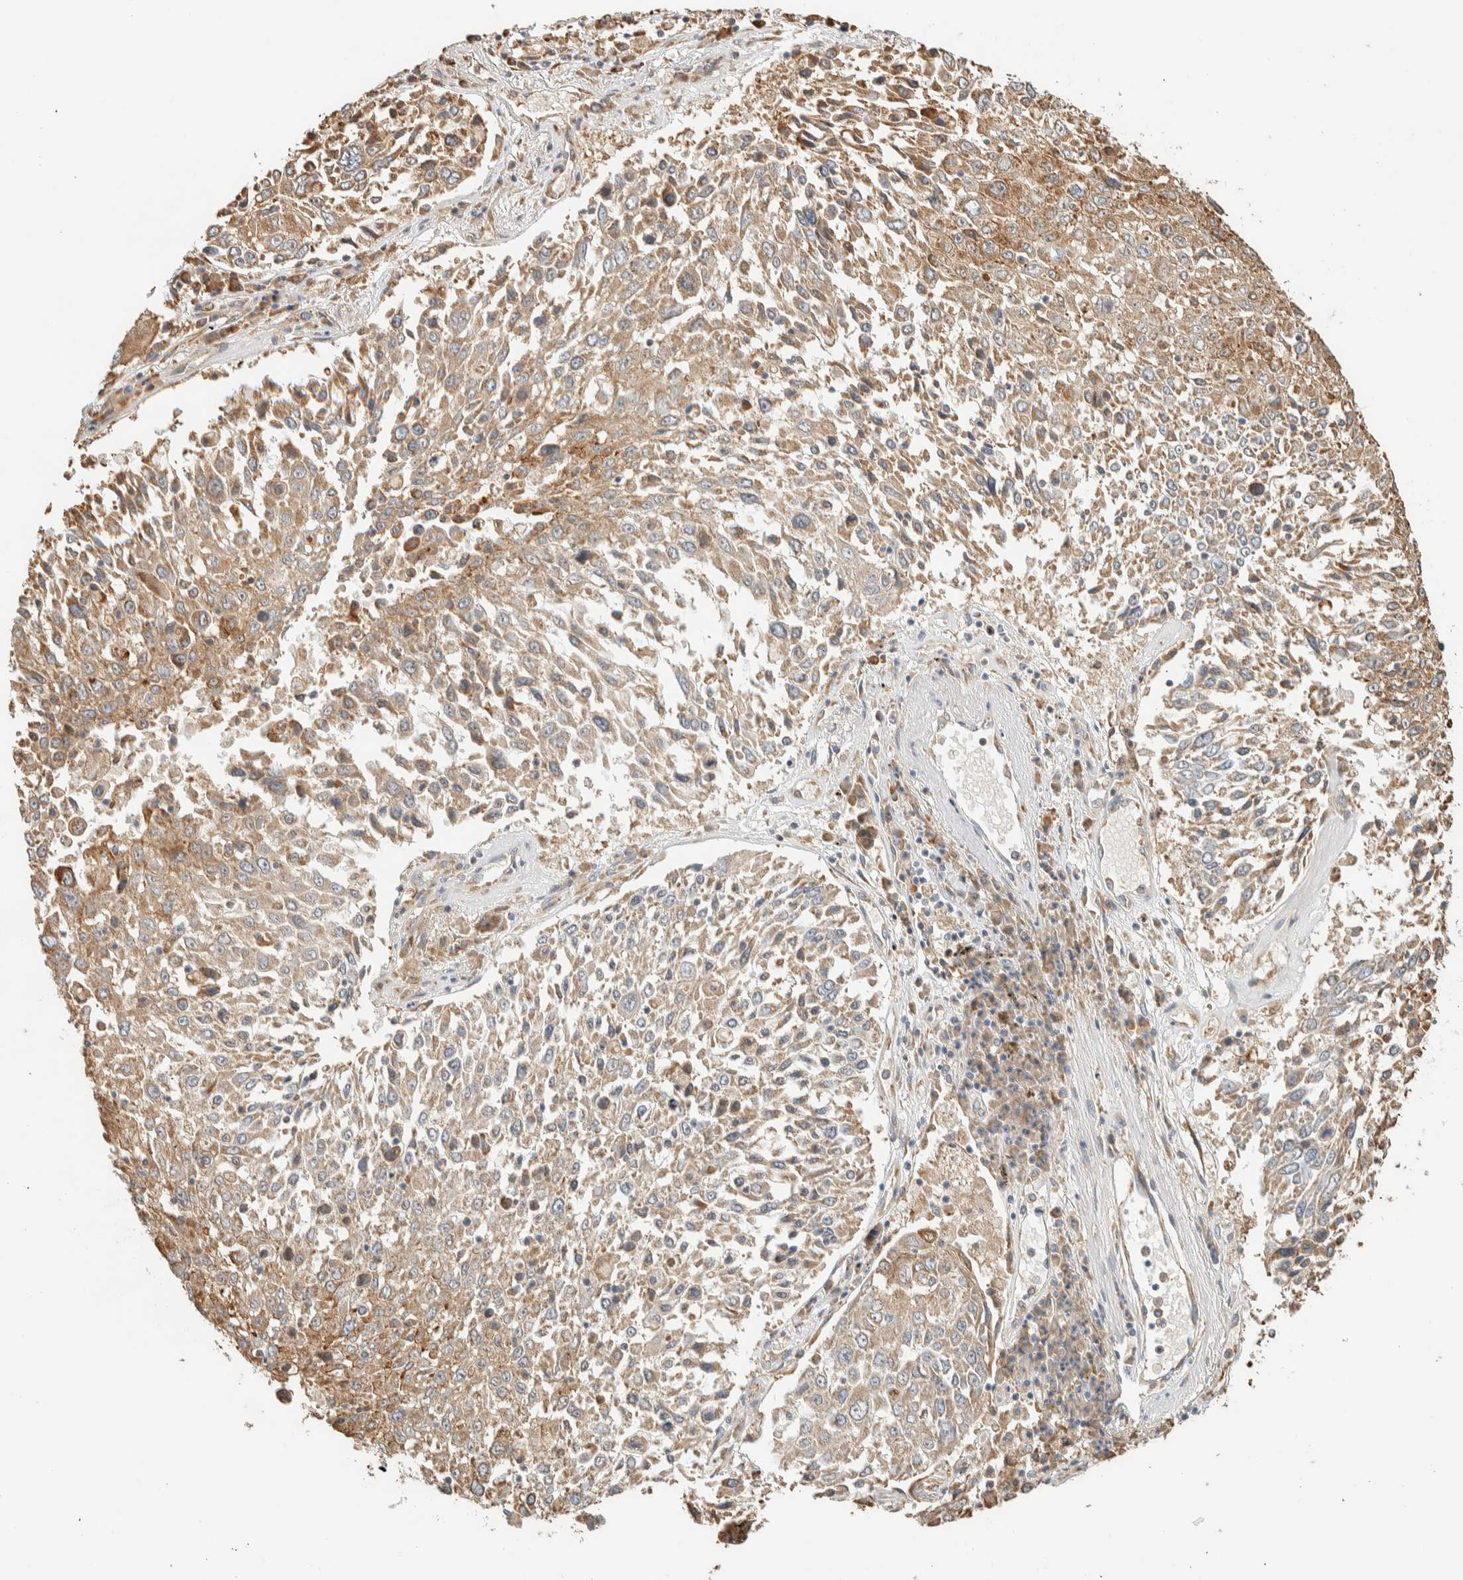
{"staining": {"intensity": "moderate", "quantity": ">75%", "location": "cytoplasmic/membranous"}, "tissue": "lung cancer", "cell_type": "Tumor cells", "image_type": "cancer", "snomed": [{"axis": "morphology", "description": "Squamous cell carcinoma, NOS"}, {"axis": "topography", "description": "Lung"}], "caption": "Lung cancer (squamous cell carcinoma) stained with immunohistochemistry (IHC) exhibits moderate cytoplasmic/membranous staining in approximately >75% of tumor cells.", "gene": "RAB11FIP1", "patient": {"sex": "male", "age": 65}}